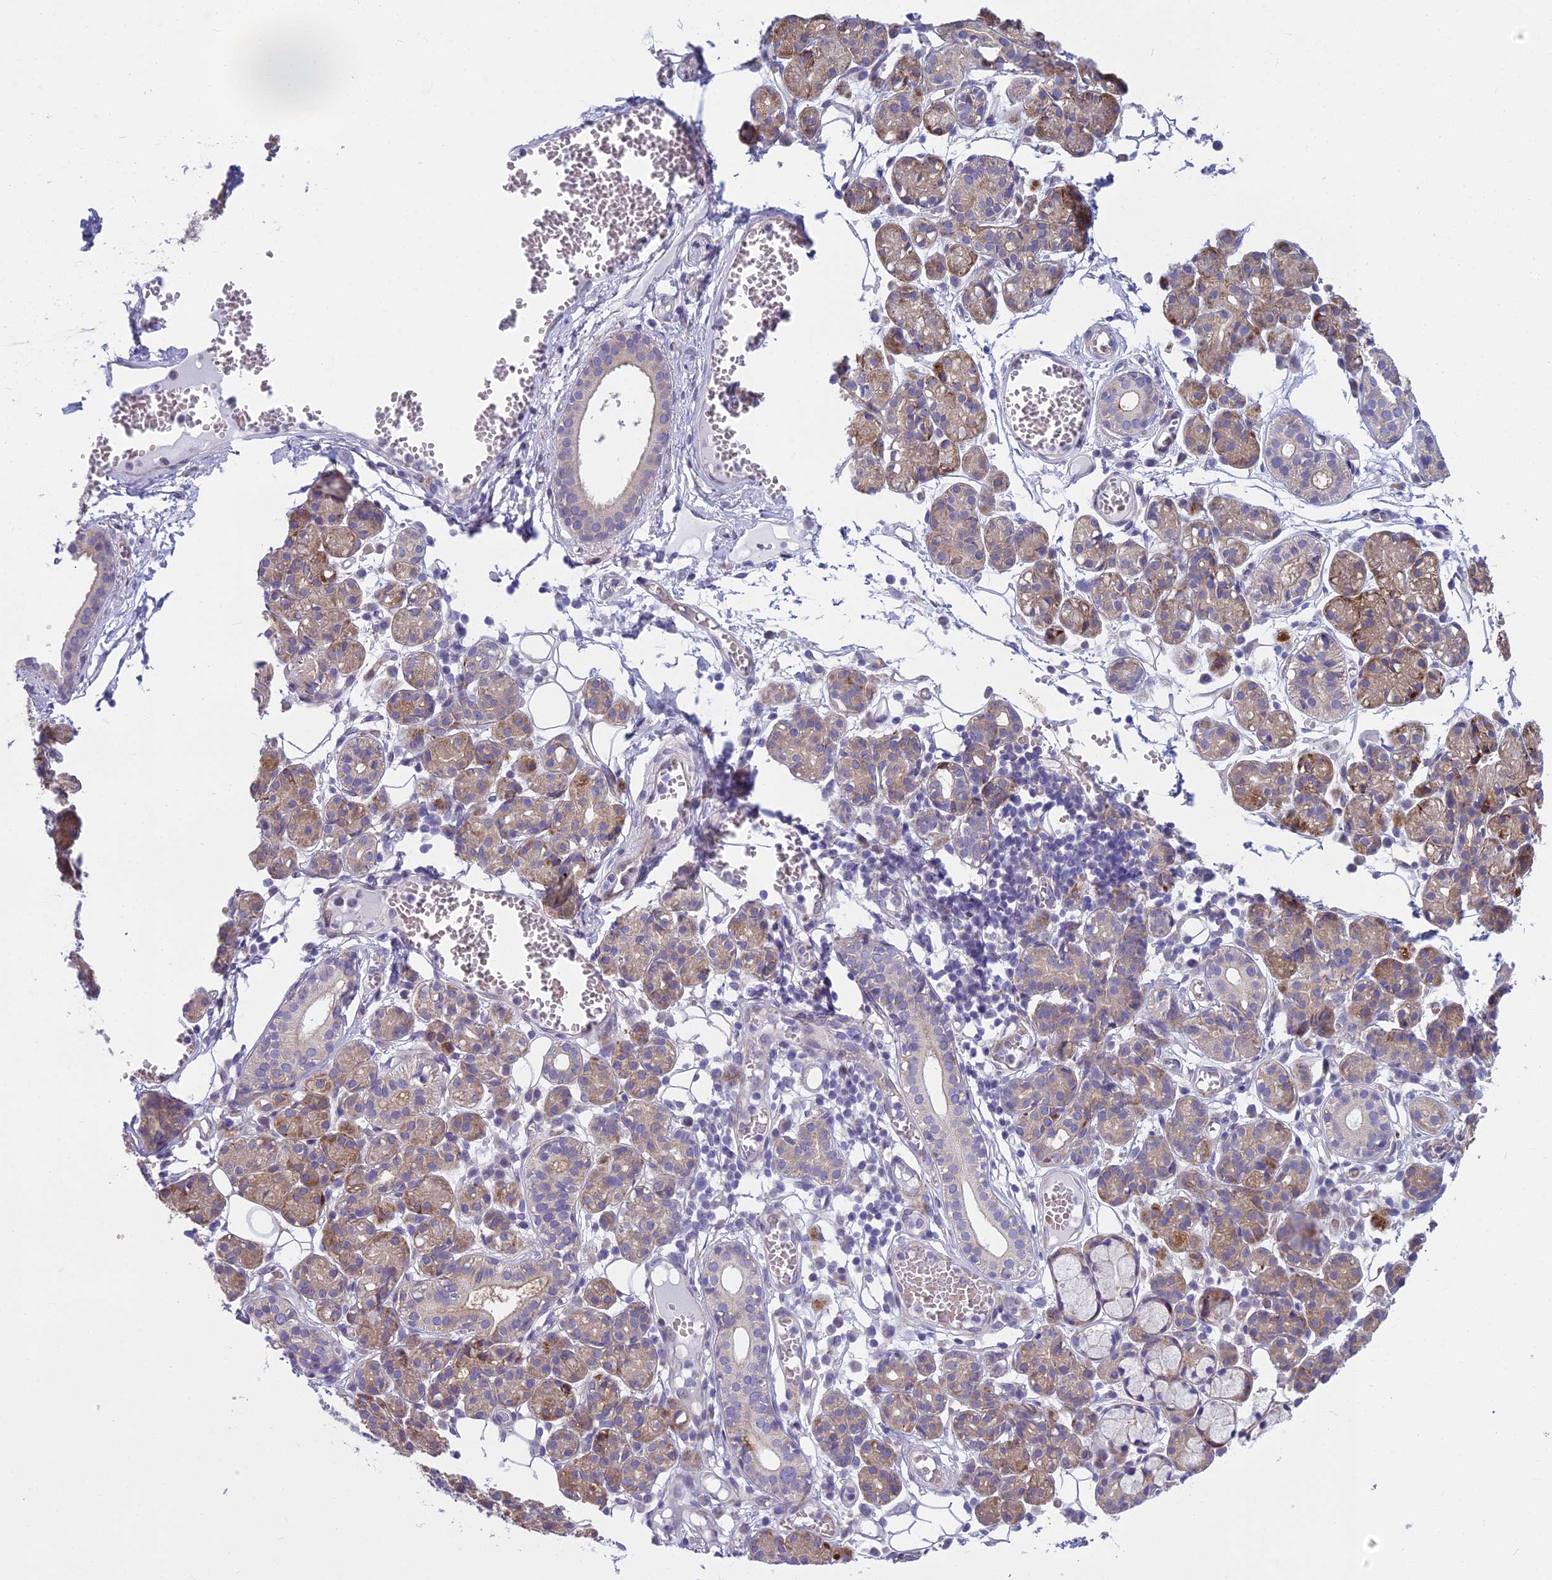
{"staining": {"intensity": "moderate", "quantity": "25%-75%", "location": "cytoplasmic/membranous"}, "tissue": "salivary gland", "cell_type": "Glandular cells", "image_type": "normal", "snomed": [{"axis": "morphology", "description": "Normal tissue, NOS"}, {"axis": "topography", "description": "Salivary gland"}], "caption": "A brown stain highlights moderate cytoplasmic/membranous positivity of a protein in glandular cells of unremarkable salivary gland.", "gene": "PCDHB14", "patient": {"sex": "male", "age": 63}}